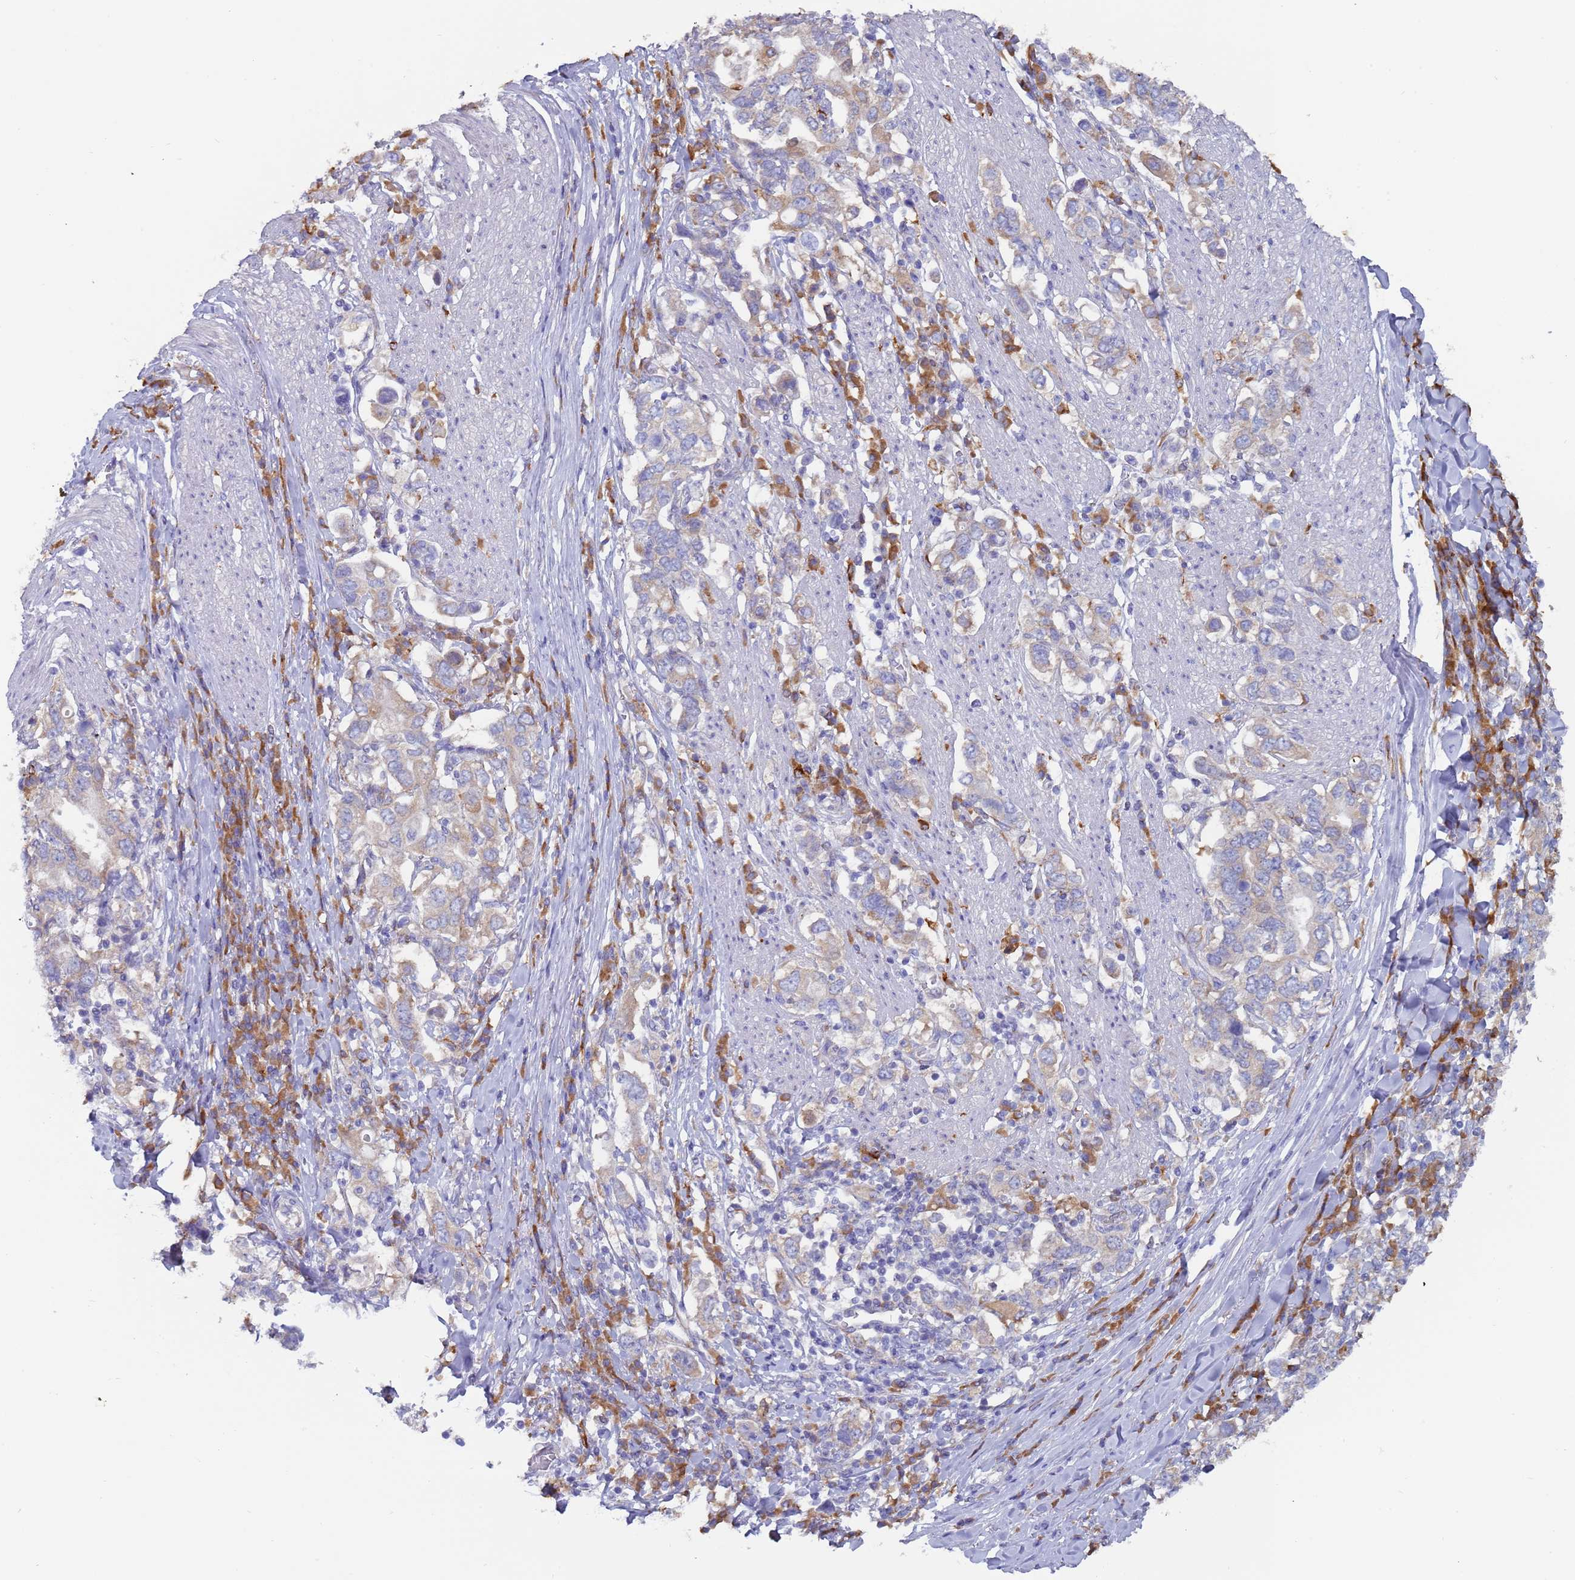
{"staining": {"intensity": "weak", "quantity": "<25%", "location": "cytoplasmic/membranous"}, "tissue": "stomach cancer", "cell_type": "Tumor cells", "image_type": "cancer", "snomed": [{"axis": "morphology", "description": "Adenocarcinoma, NOS"}, {"axis": "topography", "description": "Stomach, upper"}, {"axis": "topography", "description": "Stomach"}], "caption": "Tumor cells show no significant protein positivity in stomach adenocarcinoma. The staining was performed using DAB to visualize the protein expression in brown, while the nuclei were stained in blue with hematoxylin (Magnification: 20x).", "gene": "ZNF844", "patient": {"sex": "male", "age": 62}}